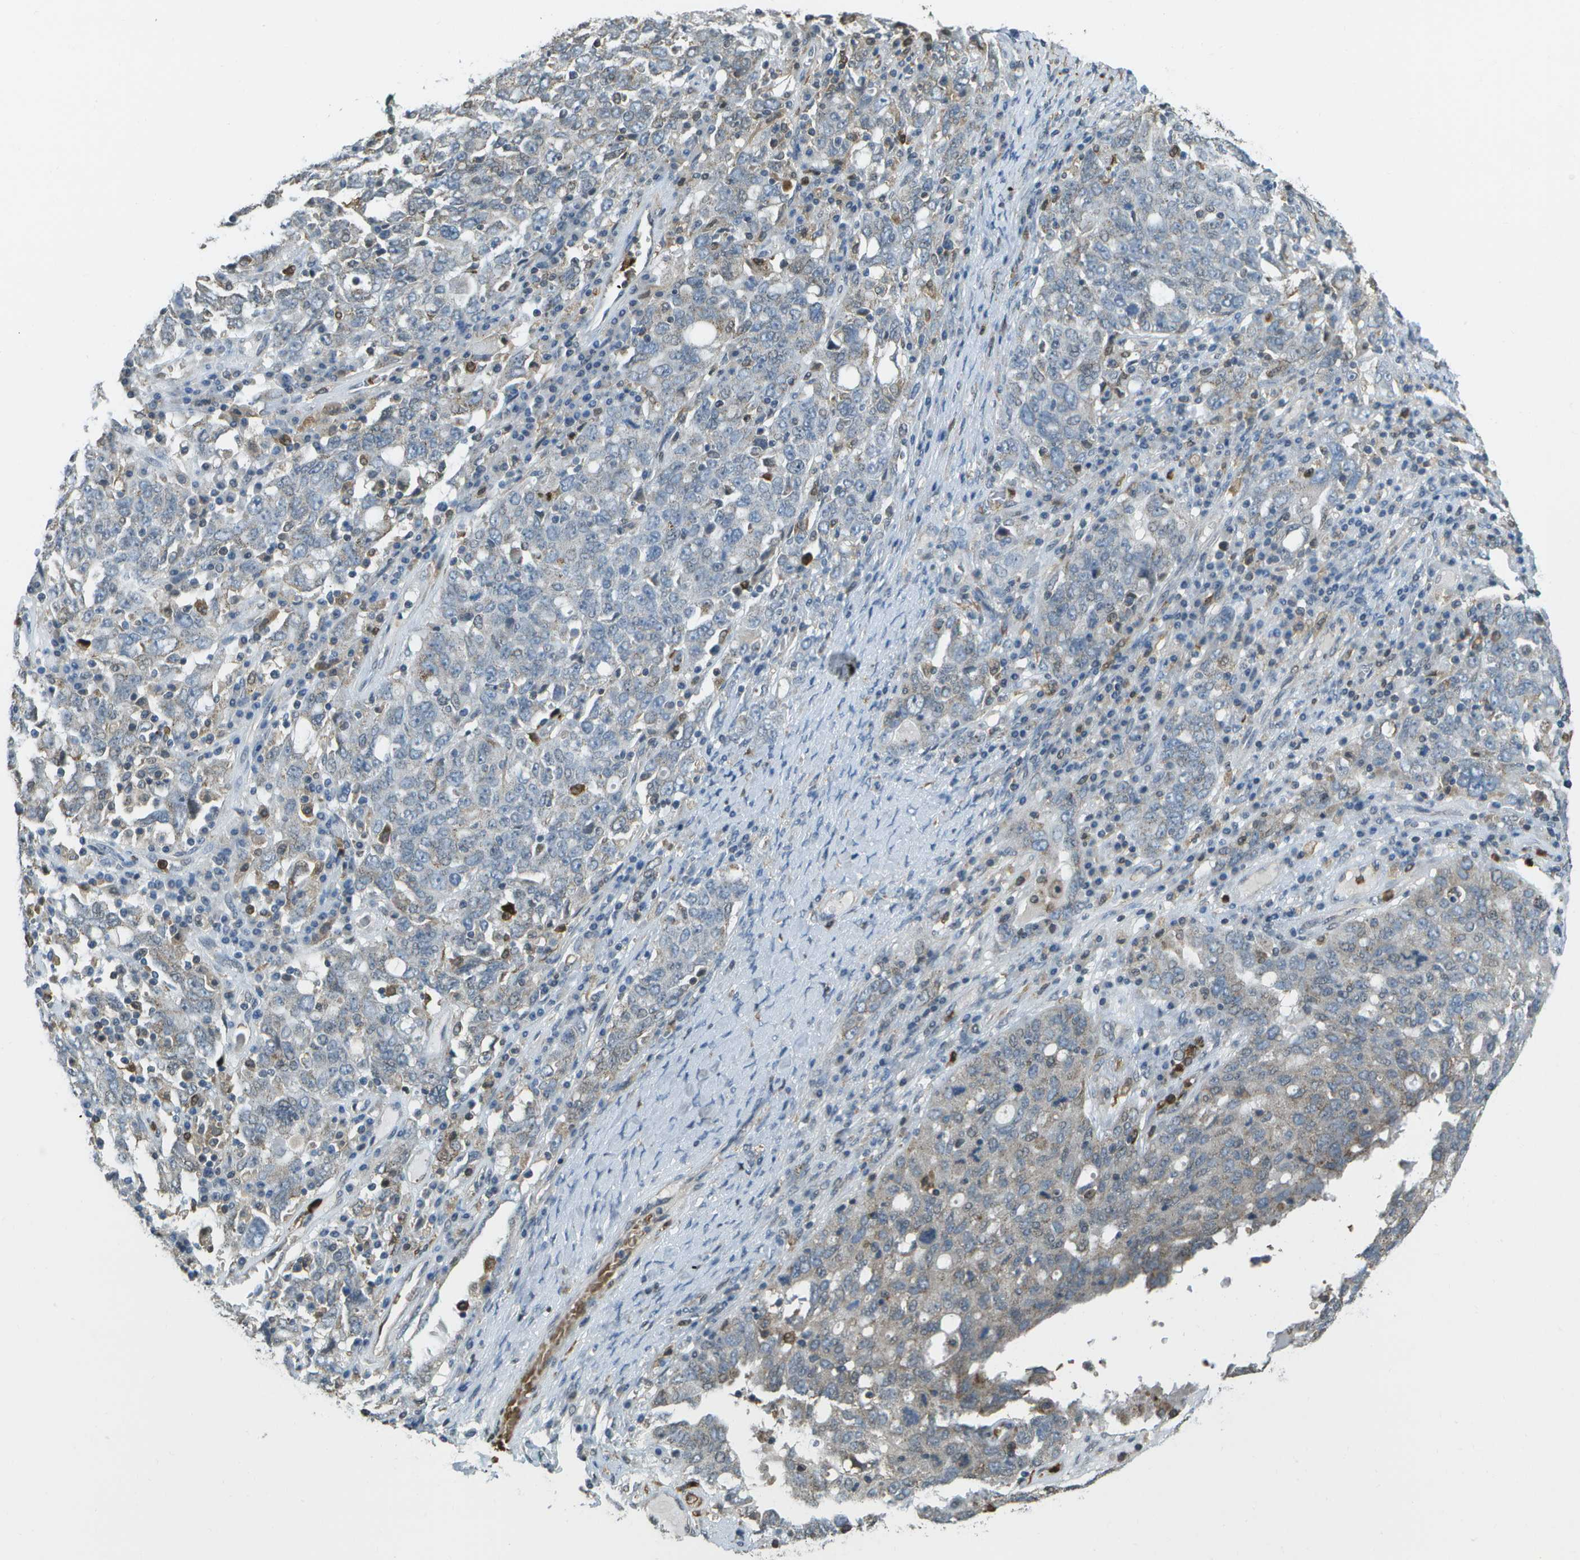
{"staining": {"intensity": "negative", "quantity": "none", "location": "none"}, "tissue": "ovarian cancer", "cell_type": "Tumor cells", "image_type": "cancer", "snomed": [{"axis": "morphology", "description": "Carcinoma, endometroid"}, {"axis": "topography", "description": "Ovary"}], "caption": "A micrograph of endometroid carcinoma (ovarian) stained for a protein displays no brown staining in tumor cells.", "gene": "CACHD1", "patient": {"sex": "female", "age": 62}}